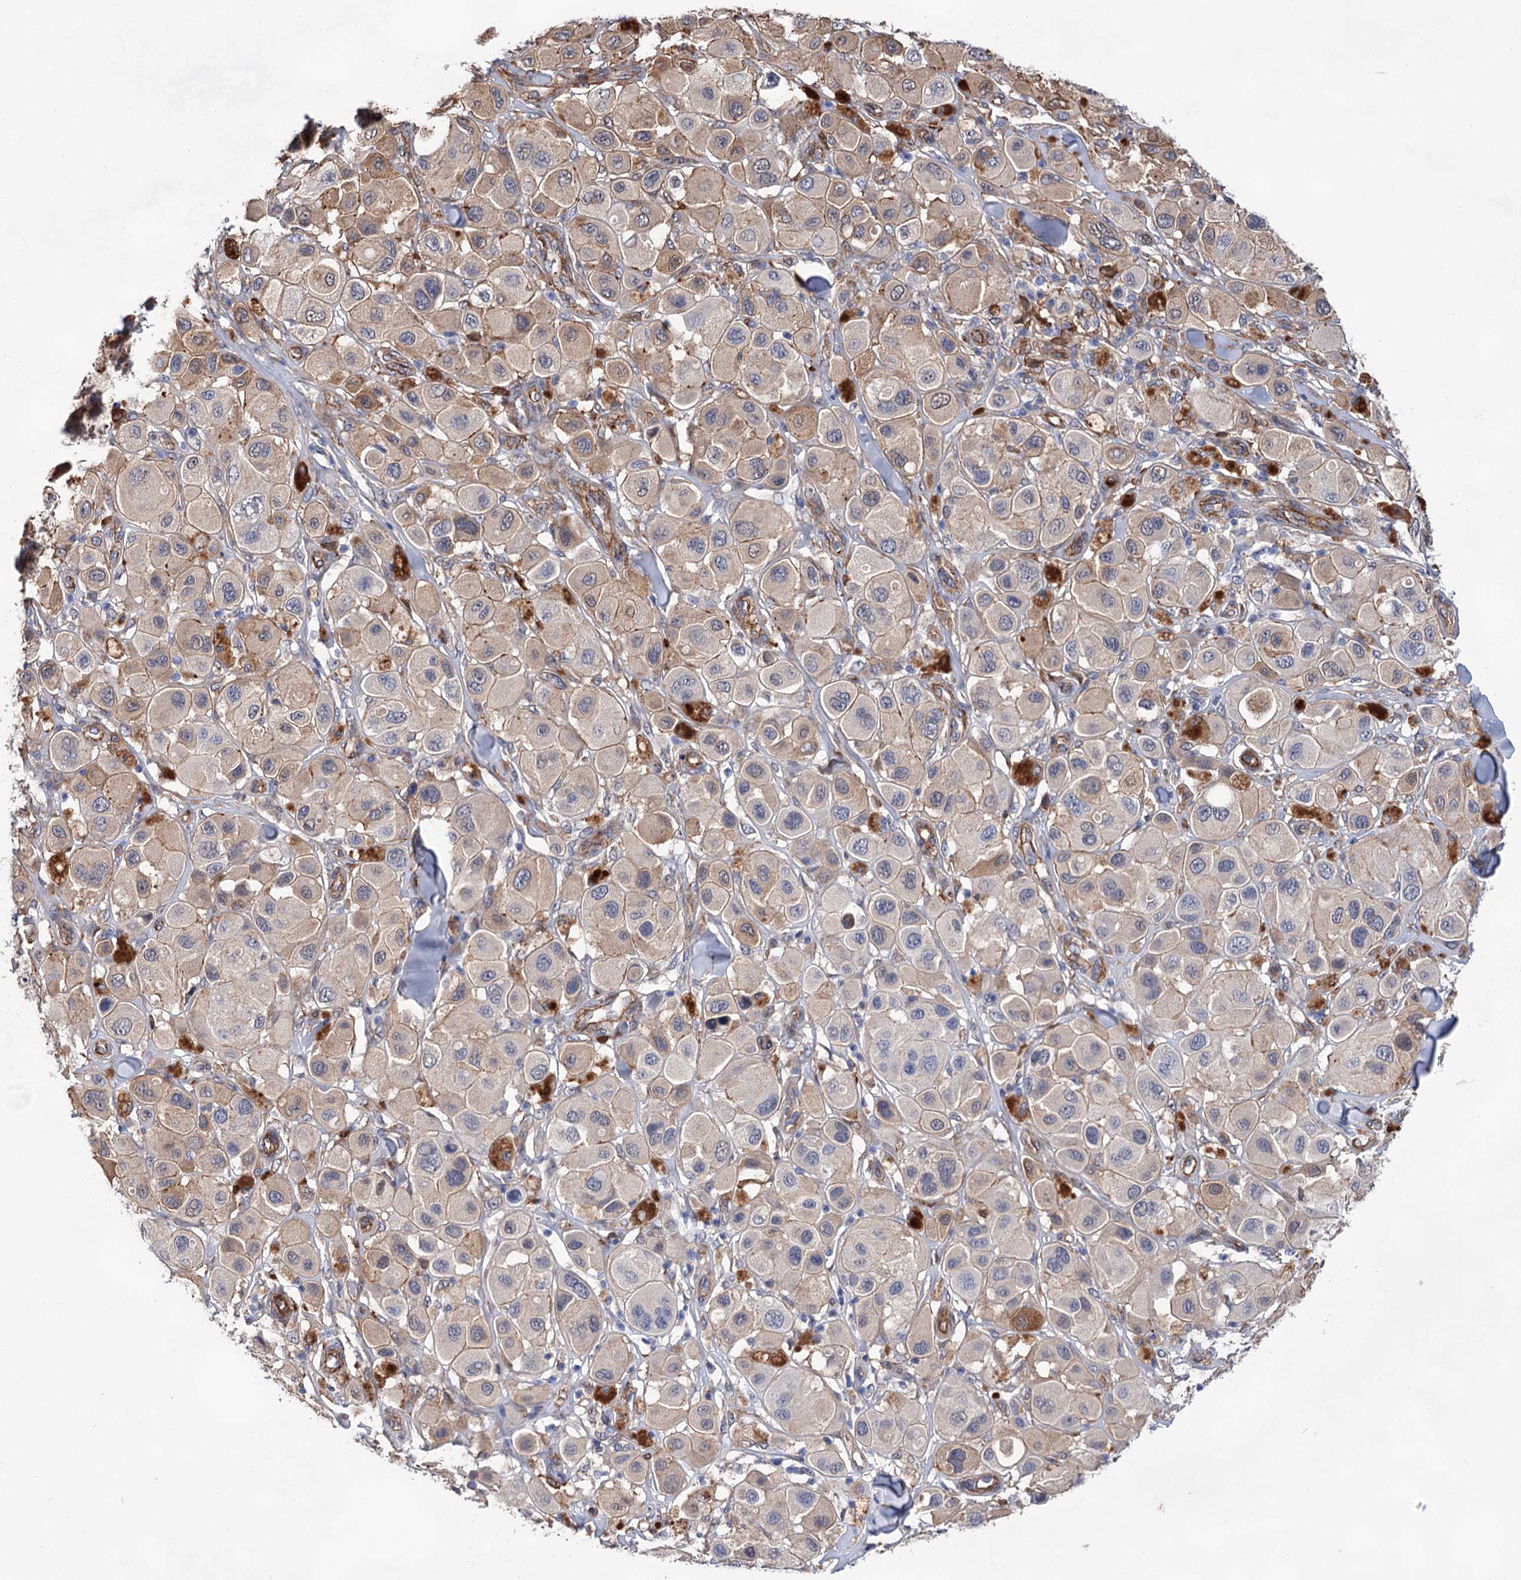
{"staining": {"intensity": "weak", "quantity": "25%-75%", "location": "cytoplasmic/membranous"}, "tissue": "melanoma", "cell_type": "Tumor cells", "image_type": "cancer", "snomed": [{"axis": "morphology", "description": "Malignant melanoma, Metastatic site"}, {"axis": "topography", "description": "Skin"}], "caption": "Weak cytoplasmic/membranous positivity for a protein is present in approximately 25%-75% of tumor cells of malignant melanoma (metastatic site) using IHC.", "gene": "TMTC3", "patient": {"sex": "male", "age": 41}}